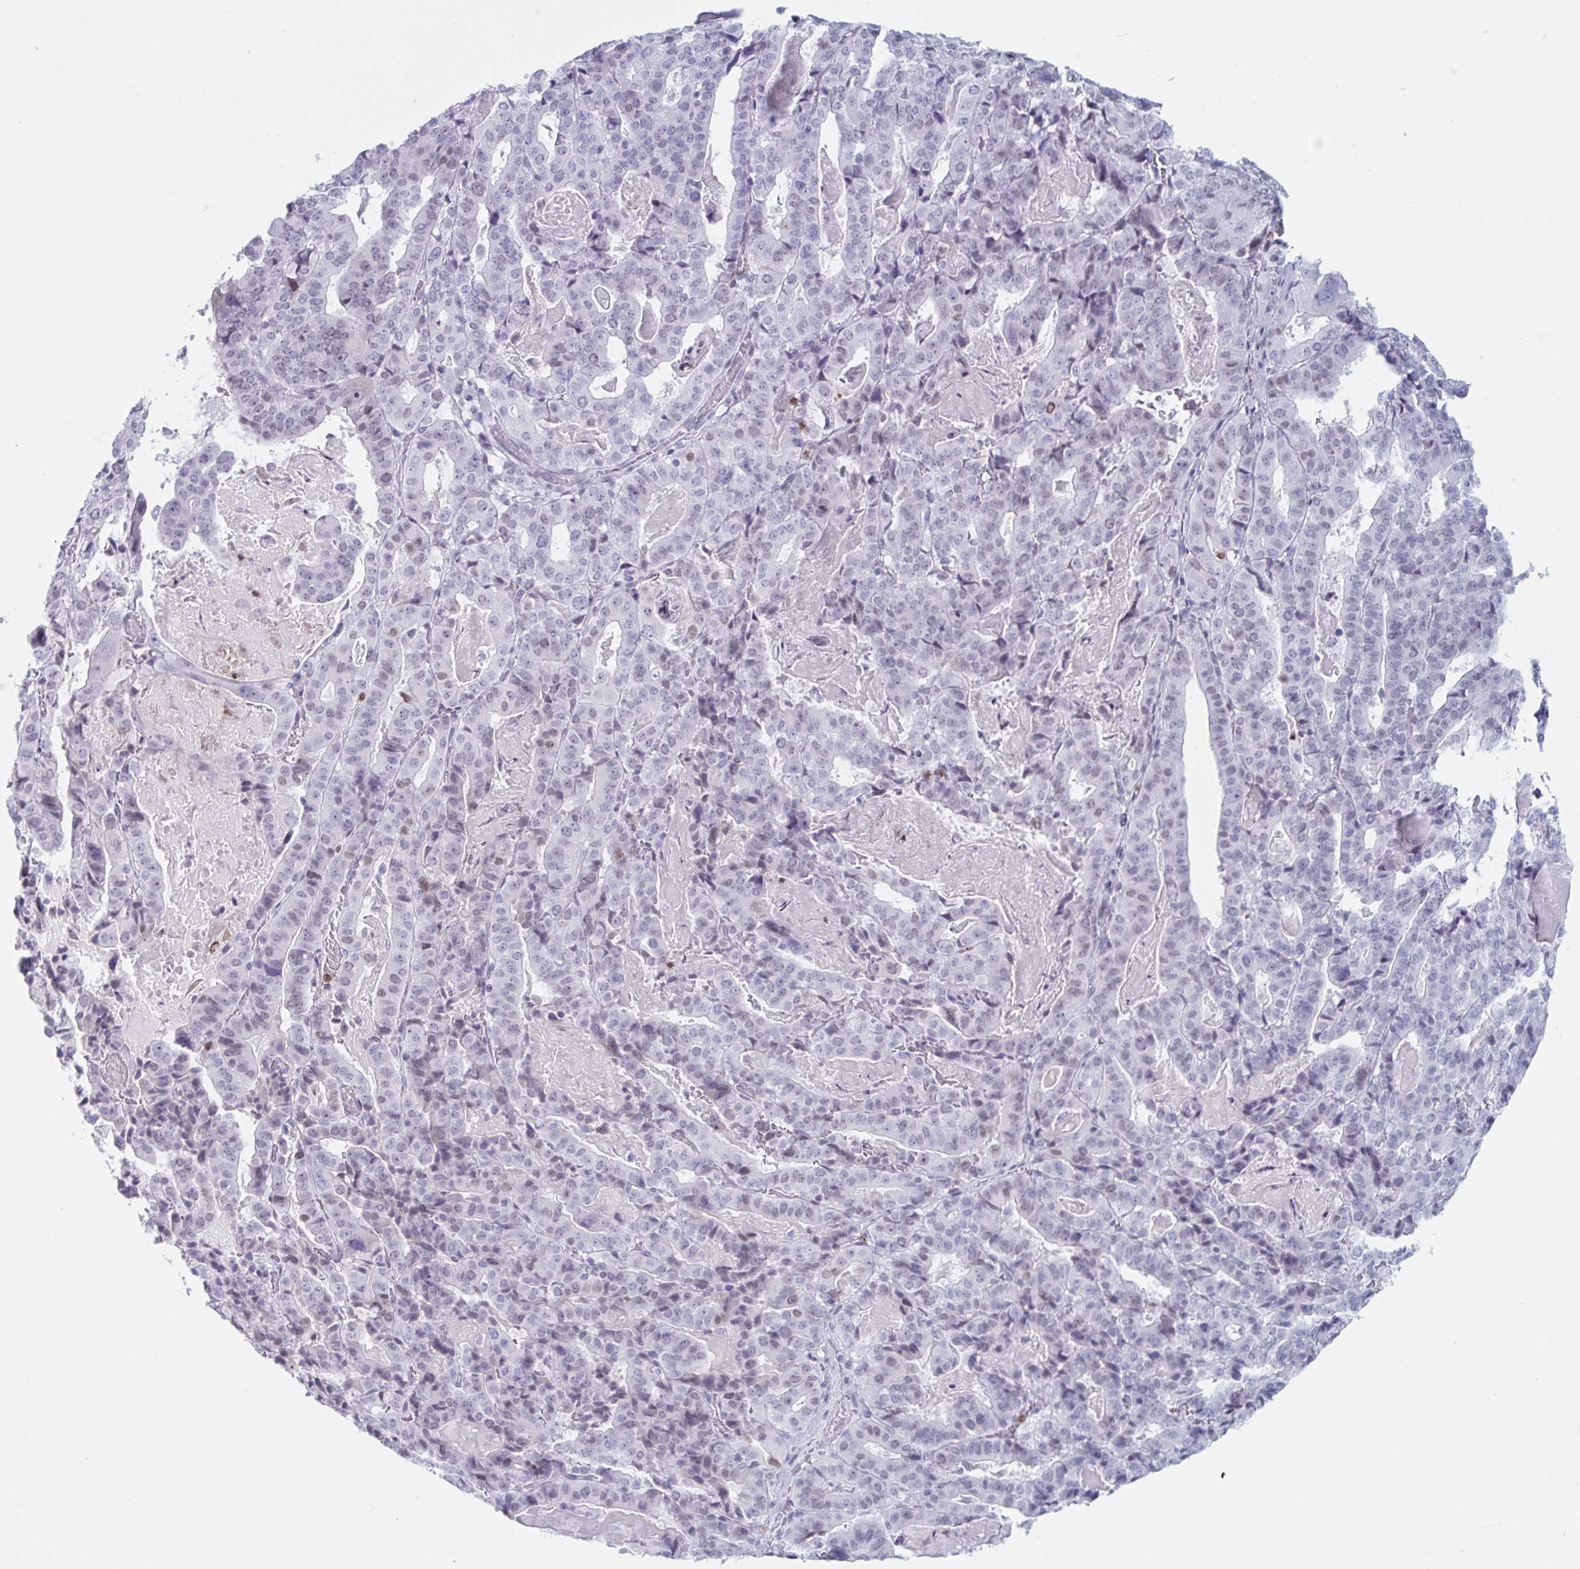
{"staining": {"intensity": "weak", "quantity": "<25%", "location": "nuclear"}, "tissue": "stomach cancer", "cell_type": "Tumor cells", "image_type": "cancer", "snomed": [{"axis": "morphology", "description": "Adenocarcinoma, NOS"}, {"axis": "topography", "description": "Stomach"}], "caption": "The immunohistochemistry (IHC) histopathology image has no significant expression in tumor cells of stomach adenocarcinoma tissue. (DAB (3,3'-diaminobenzidine) IHC with hematoxylin counter stain).", "gene": "CYP4F11", "patient": {"sex": "male", "age": 48}}